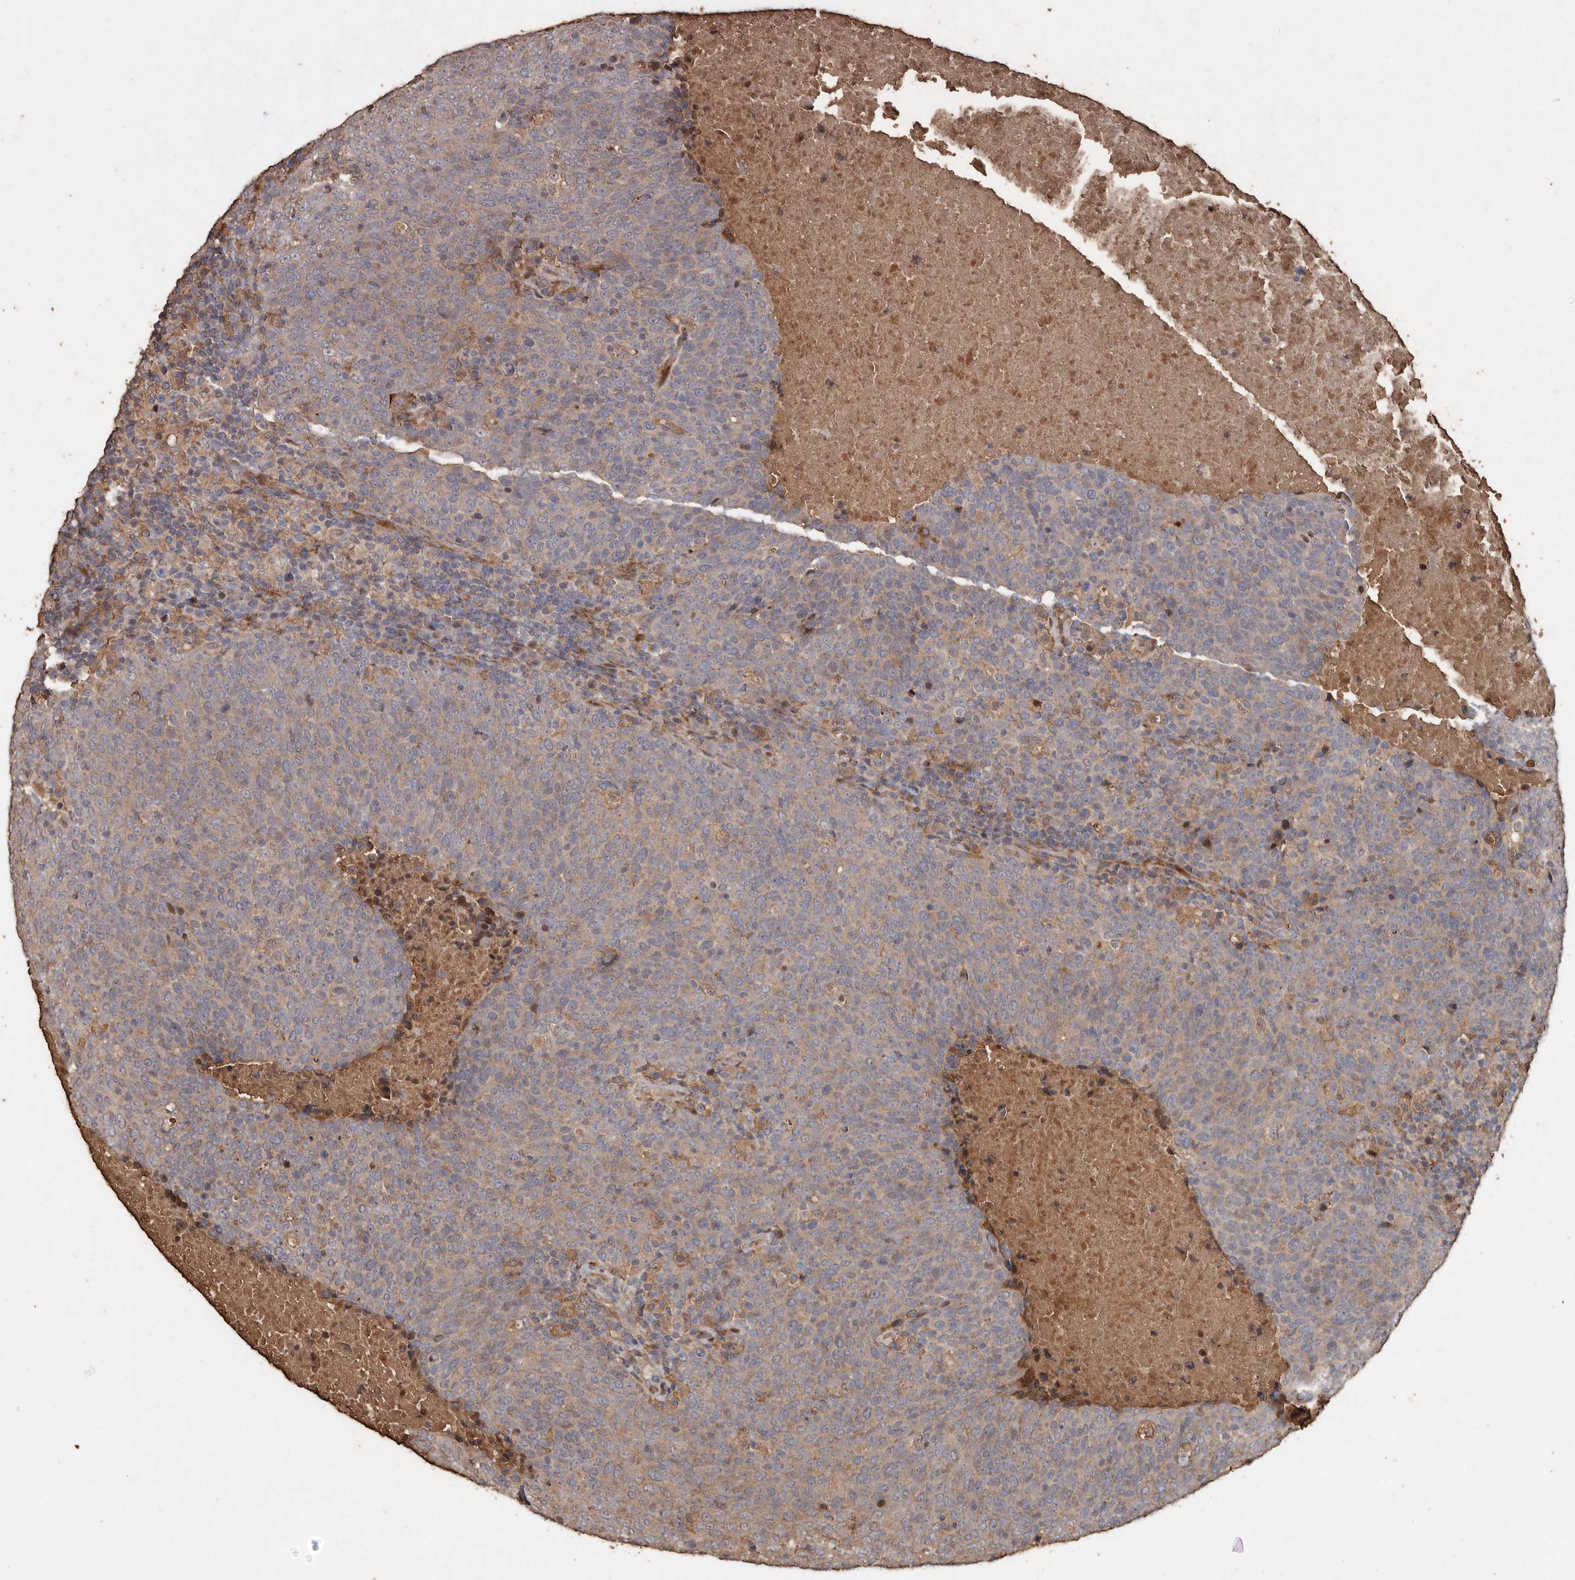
{"staining": {"intensity": "weak", "quantity": ">75%", "location": "cytoplasmic/membranous"}, "tissue": "head and neck cancer", "cell_type": "Tumor cells", "image_type": "cancer", "snomed": [{"axis": "morphology", "description": "Squamous cell carcinoma, NOS"}, {"axis": "morphology", "description": "Squamous cell carcinoma, metastatic, NOS"}, {"axis": "topography", "description": "Lymph node"}, {"axis": "topography", "description": "Head-Neck"}], "caption": "Head and neck squamous cell carcinoma stained with a protein marker displays weak staining in tumor cells.", "gene": "RANBP17", "patient": {"sex": "male", "age": 62}}